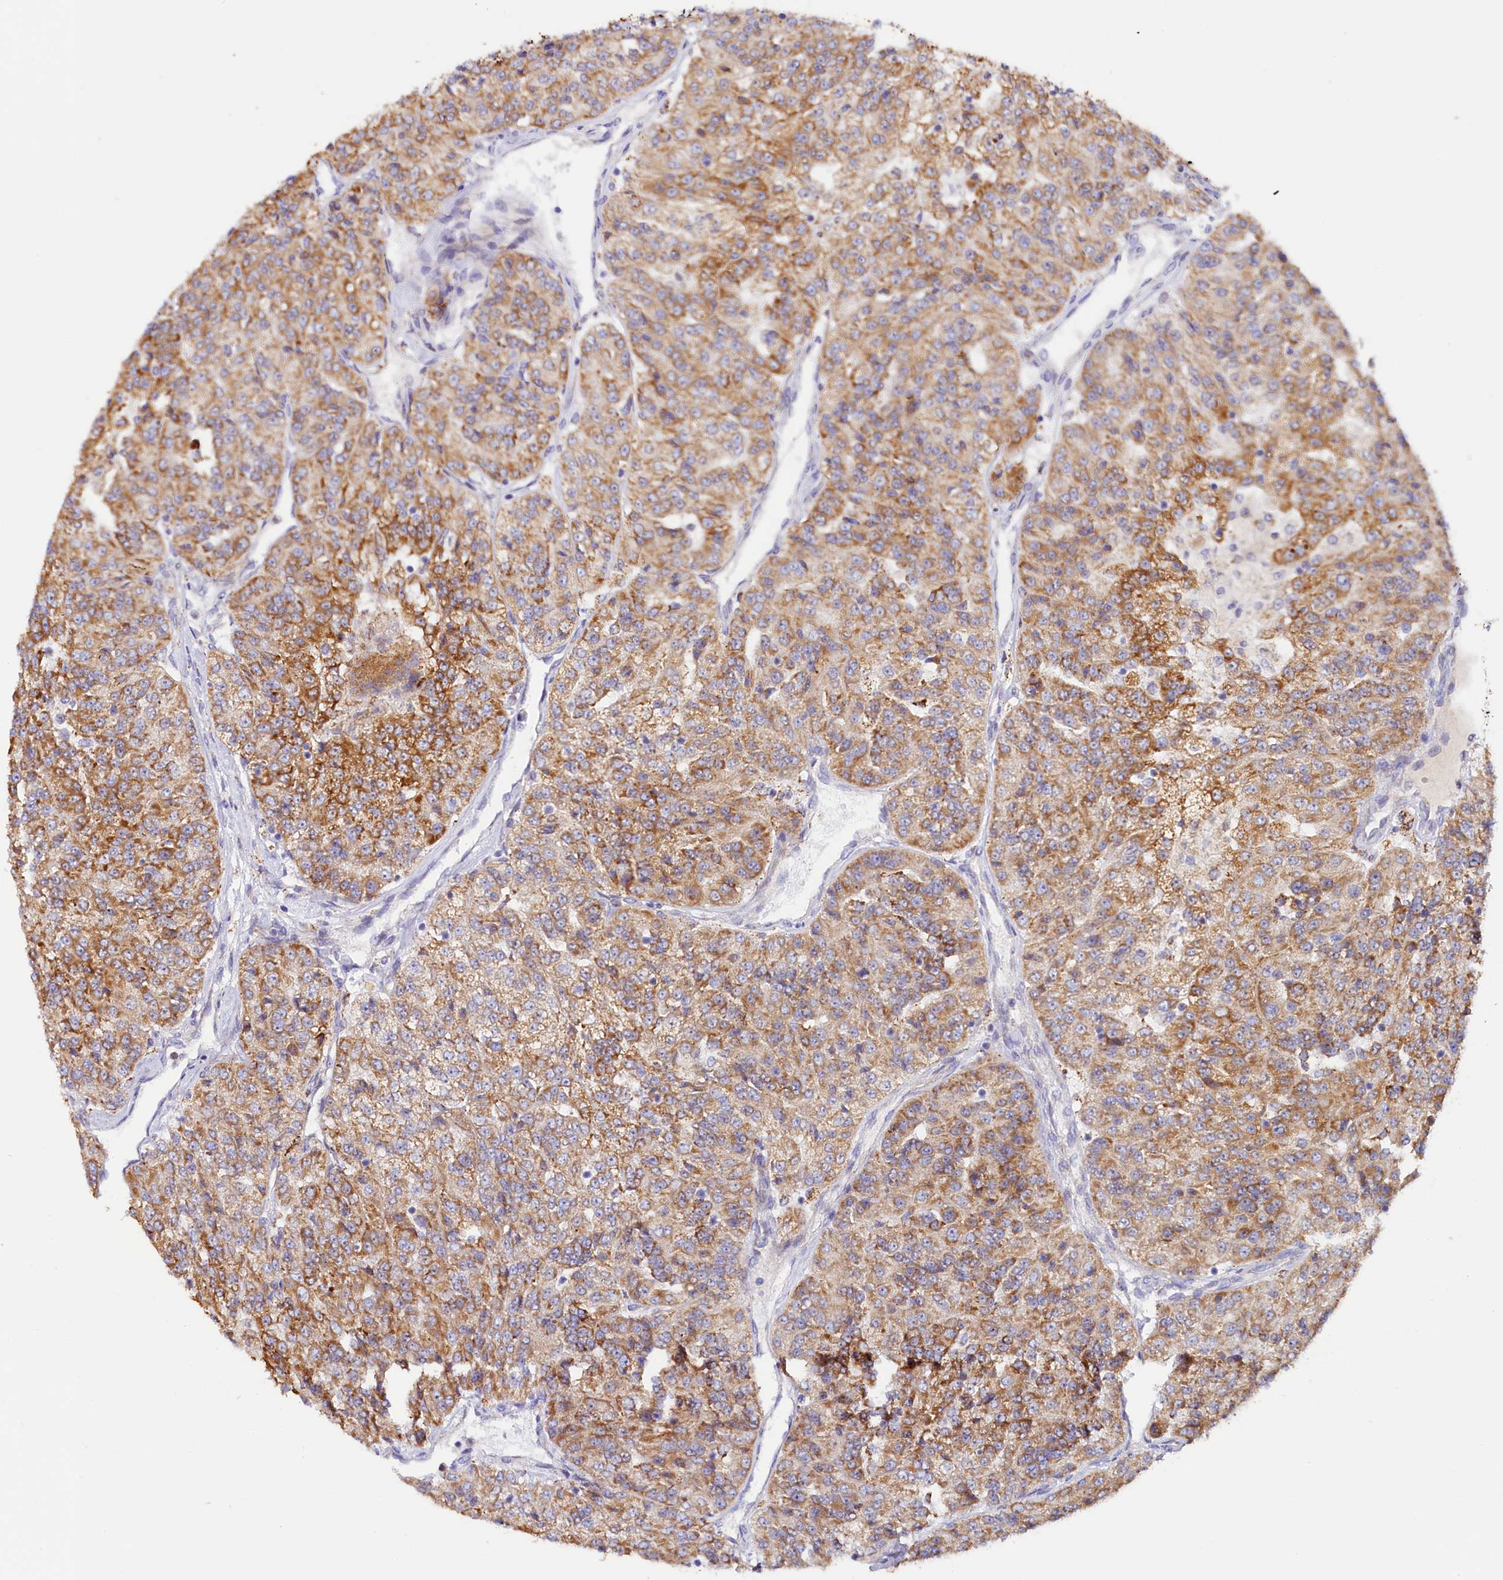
{"staining": {"intensity": "moderate", "quantity": ">75%", "location": "cytoplasmic/membranous"}, "tissue": "renal cancer", "cell_type": "Tumor cells", "image_type": "cancer", "snomed": [{"axis": "morphology", "description": "Adenocarcinoma, NOS"}, {"axis": "topography", "description": "Kidney"}], "caption": "Adenocarcinoma (renal) stained for a protein (brown) displays moderate cytoplasmic/membranous positive positivity in approximately >75% of tumor cells.", "gene": "AKTIP", "patient": {"sex": "female", "age": 63}}